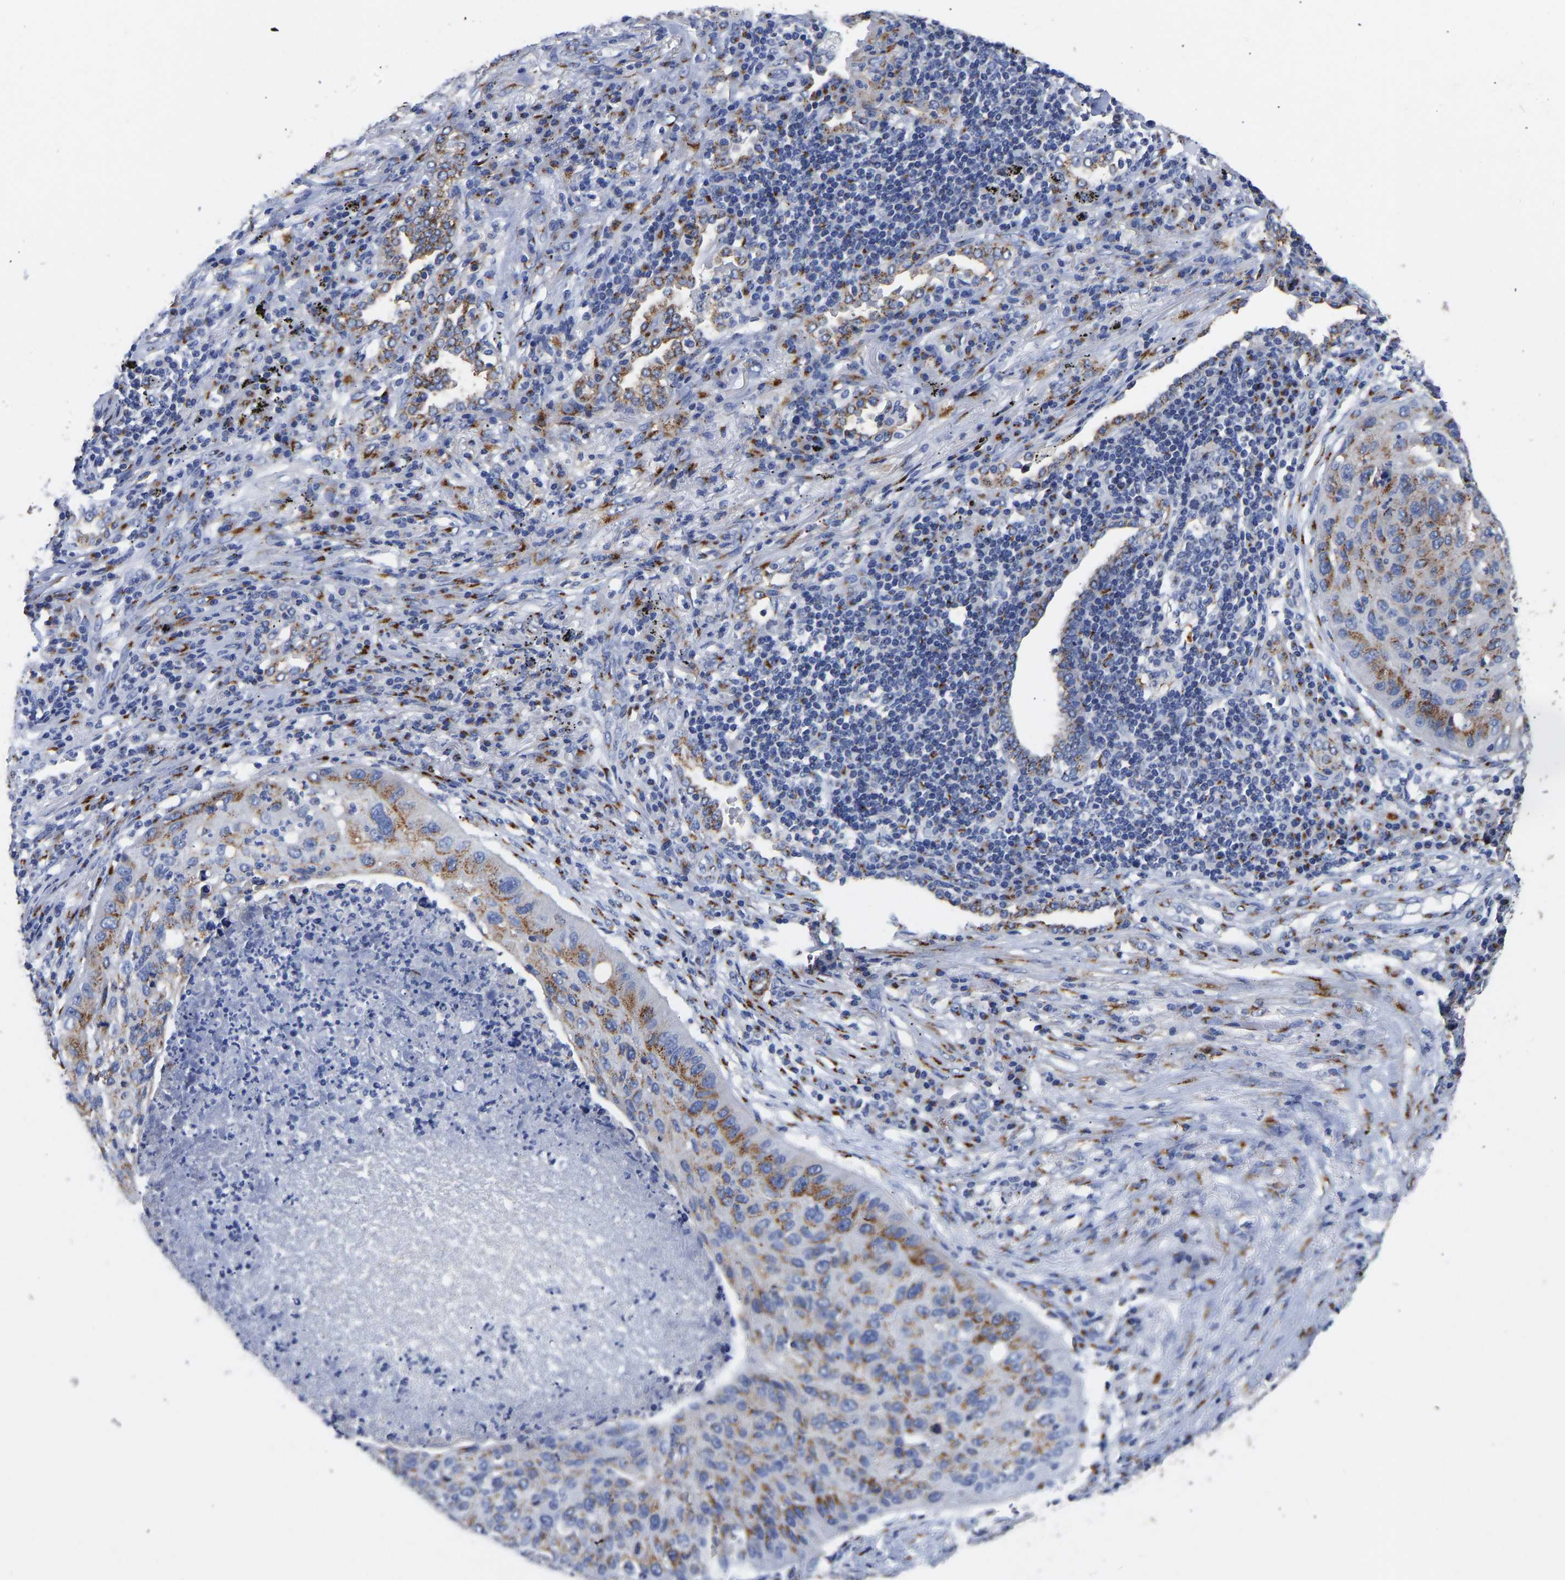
{"staining": {"intensity": "moderate", "quantity": ">75%", "location": "cytoplasmic/membranous"}, "tissue": "lung cancer", "cell_type": "Tumor cells", "image_type": "cancer", "snomed": [{"axis": "morphology", "description": "Squamous cell carcinoma, NOS"}, {"axis": "topography", "description": "Lung"}], "caption": "Tumor cells display moderate cytoplasmic/membranous positivity in about >75% of cells in lung squamous cell carcinoma.", "gene": "TMEM87A", "patient": {"sex": "female", "age": 63}}